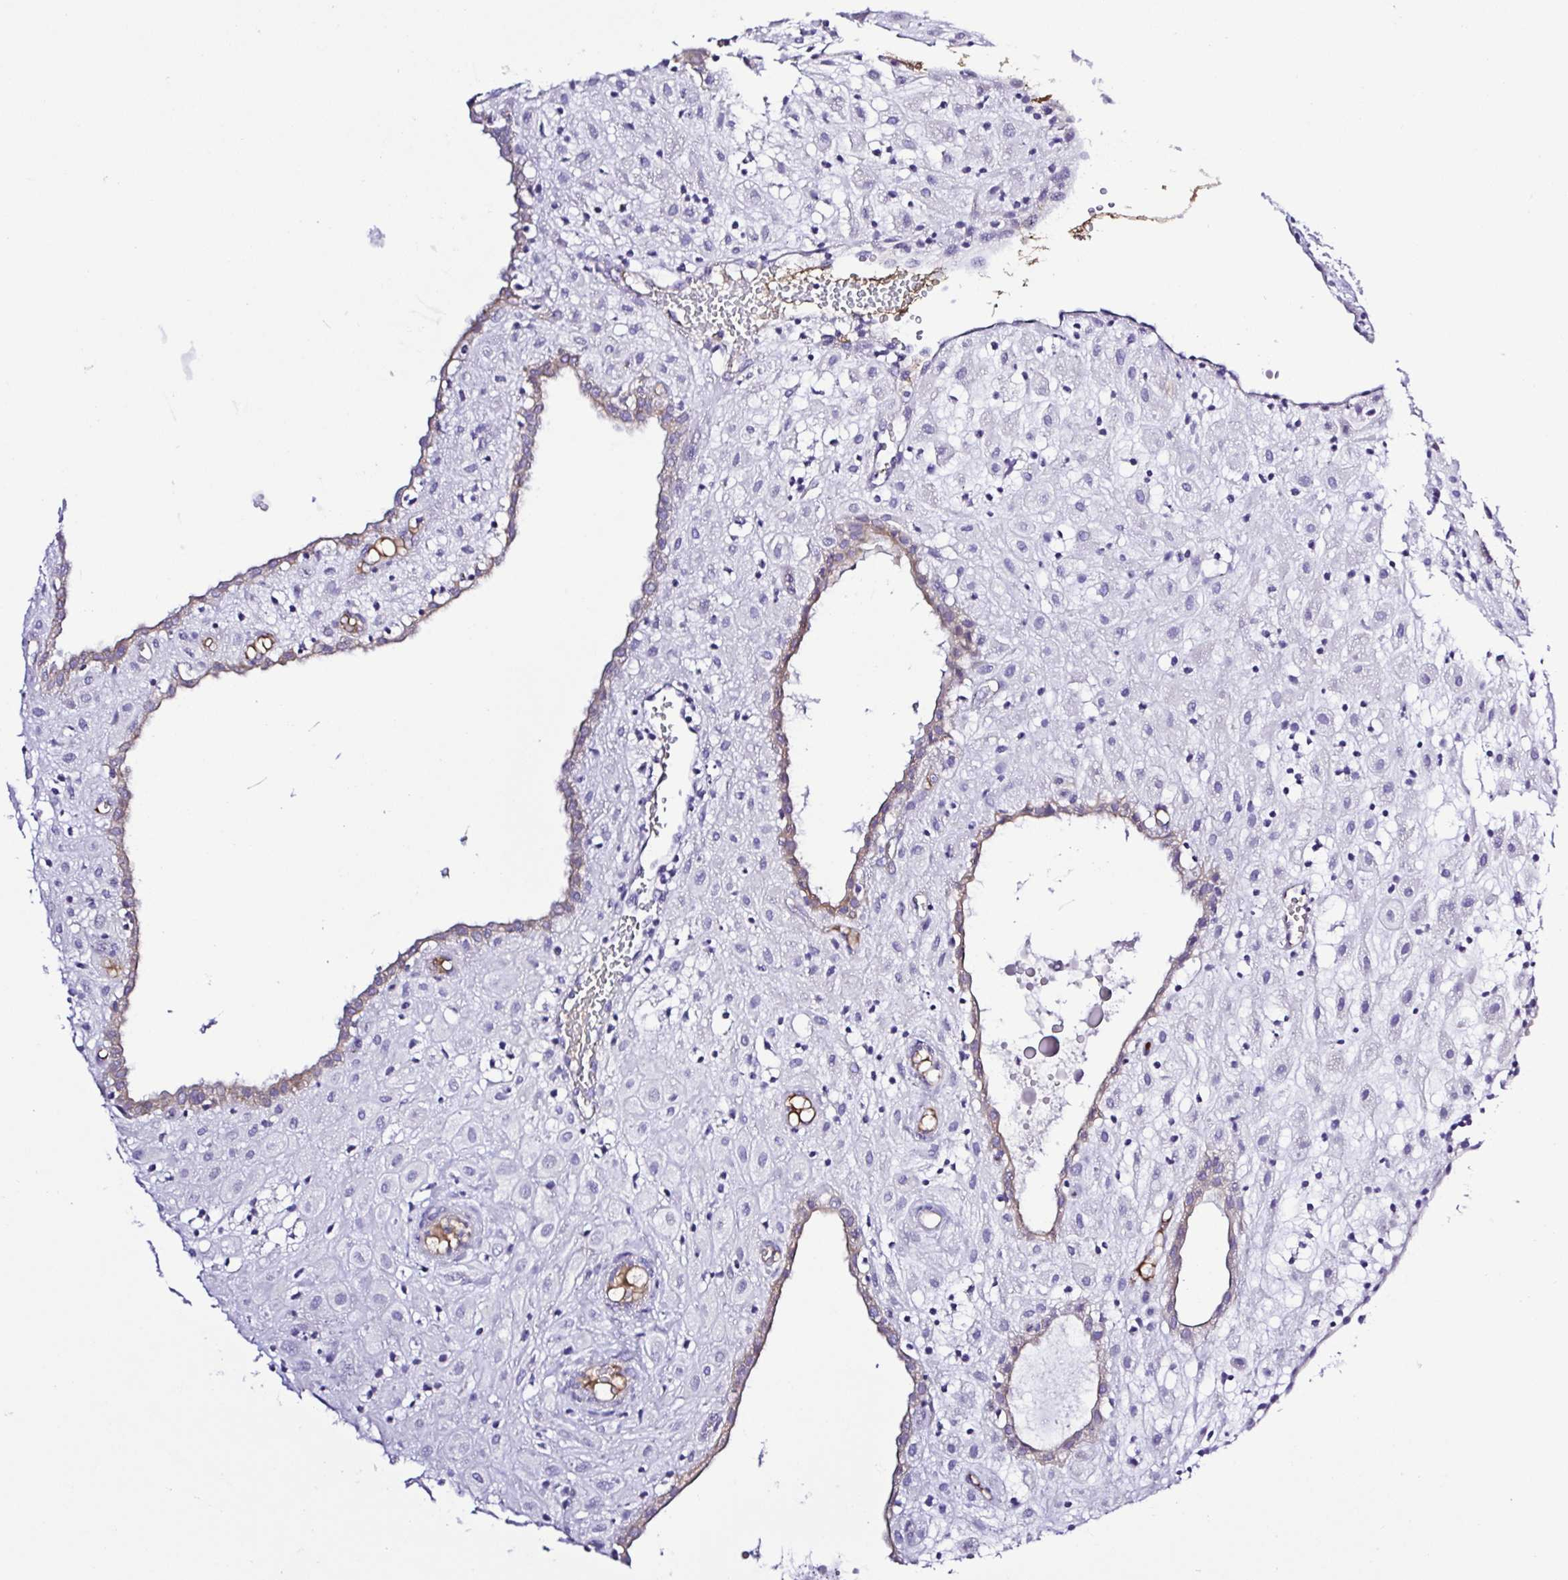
{"staining": {"intensity": "negative", "quantity": "none", "location": "none"}, "tissue": "placenta", "cell_type": "Decidual cells", "image_type": "normal", "snomed": [{"axis": "morphology", "description": "Normal tissue, NOS"}, {"axis": "topography", "description": "Placenta"}], "caption": "This is a image of immunohistochemistry (IHC) staining of benign placenta, which shows no expression in decidual cells.", "gene": "GABBR2", "patient": {"sex": "female", "age": 24}}